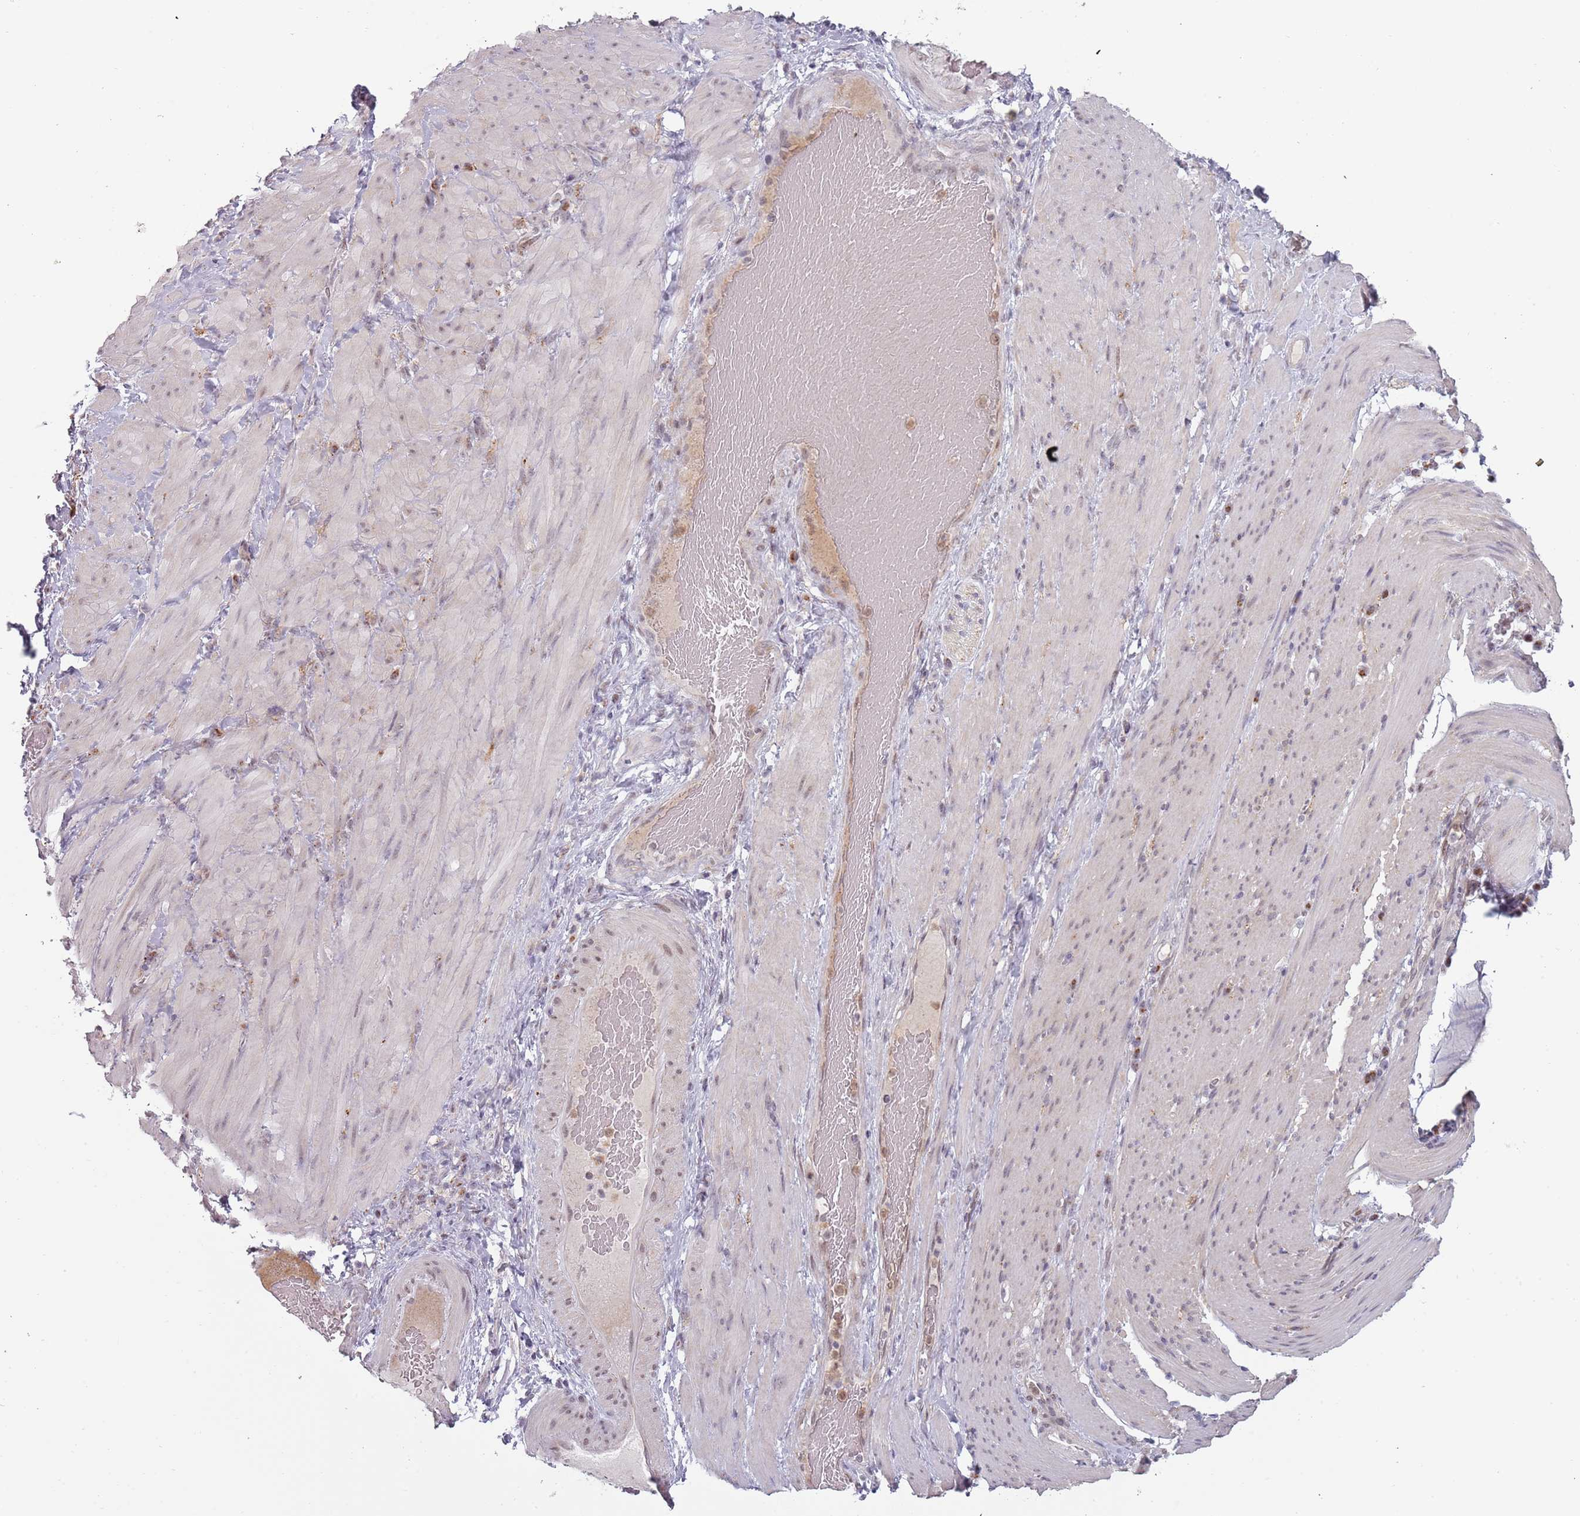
{"staining": {"intensity": "negative", "quantity": "none", "location": "none"}, "tissue": "stomach cancer", "cell_type": "Tumor cells", "image_type": "cancer", "snomed": [{"axis": "morphology", "description": "Normal tissue, NOS"}, {"axis": "morphology", "description": "Adenocarcinoma, NOS"}, {"axis": "topography", "description": "Stomach"}], "caption": "DAB (3,3'-diaminobenzidine) immunohistochemical staining of stomach cancer (adenocarcinoma) demonstrates no significant expression in tumor cells.", "gene": "REXO4", "patient": {"sex": "female", "age": 64}}